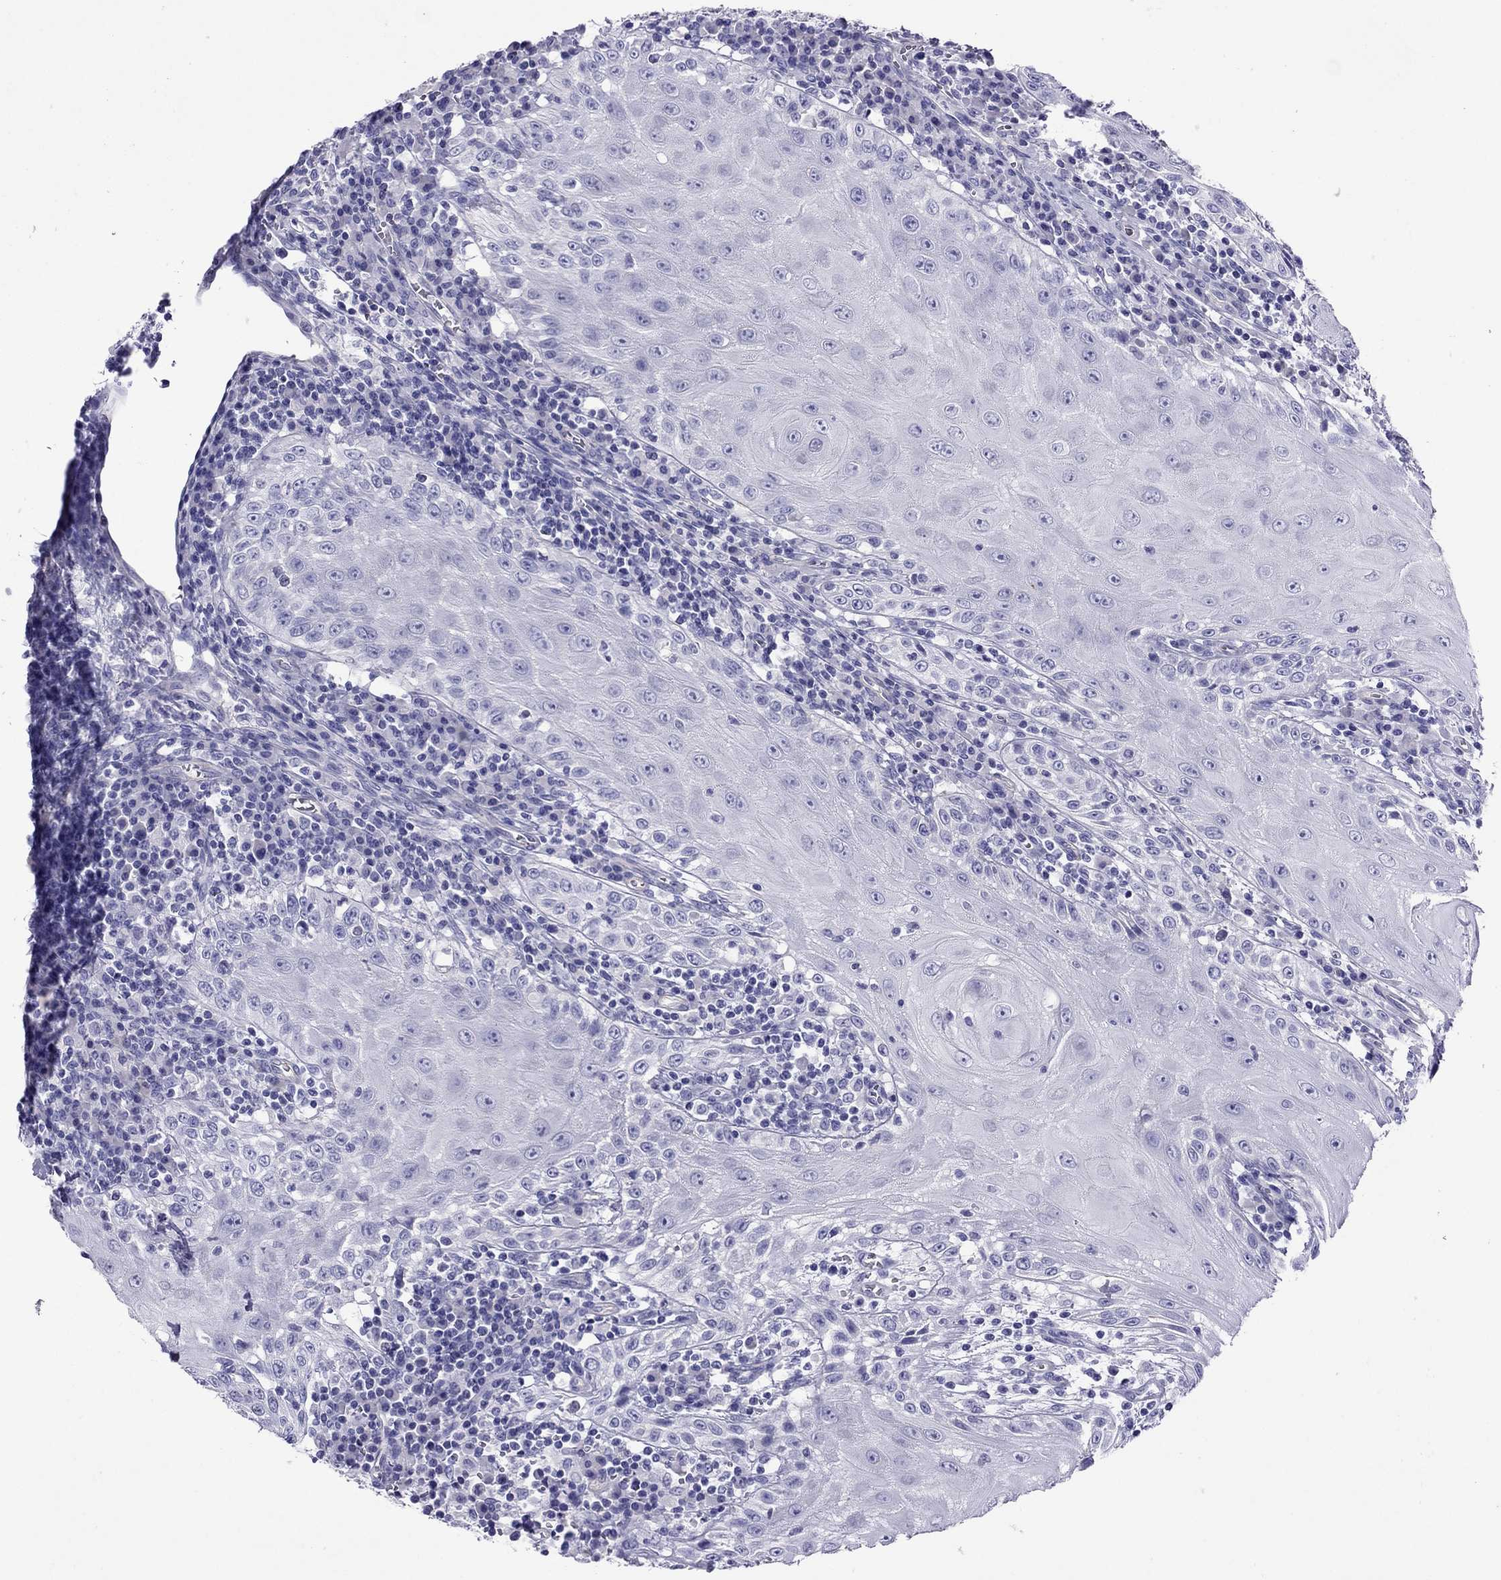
{"staining": {"intensity": "negative", "quantity": "none", "location": "none"}, "tissue": "head and neck cancer", "cell_type": "Tumor cells", "image_type": "cancer", "snomed": [{"axis": "morphology", "description": "Squamous cell carcinoma, NOS"}, {"axis": "topography", "description": "Oral tissue"}, {"axis": "topography", "description": "Head-Neck"}], "caption": "Immunohistochemical staining of squamous cell carcinoma (head and neck) demonstrates no significant expression in tumor cells. (Immunohistochemistry (ihc), brightfield microscopy, high magnification).", "gene": "MYL11", "patient": {"sex": "male", "age": 58}}